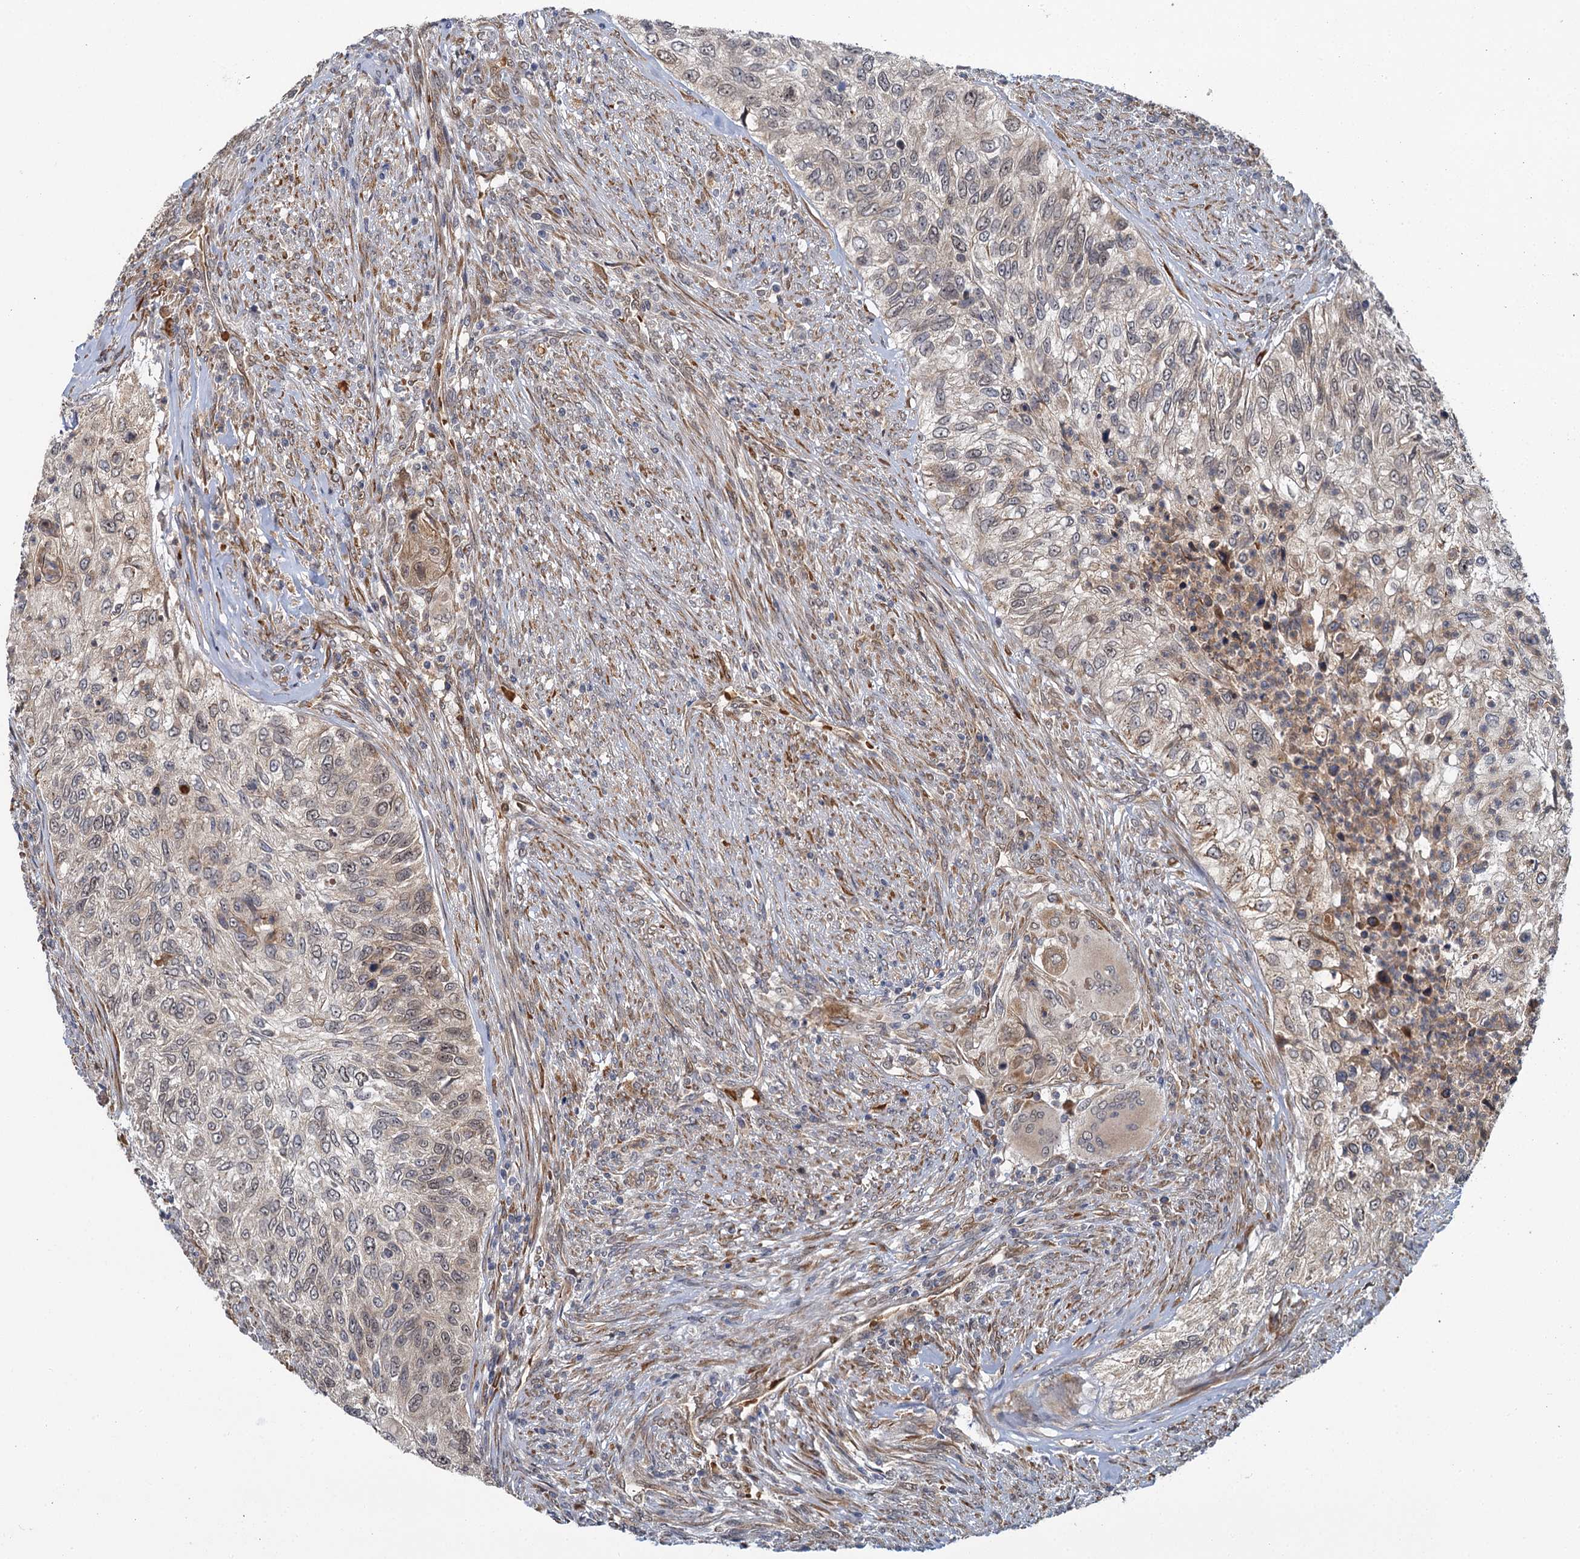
{"staining": {"intensity": "weak", "quantity": "<25%", "location": "cytoplasmic/membranous"}, "tissue": "urothelial cancer", "cell_type": "Tumor cells", "image_type": "cancer", "snomed": [{"axis": "morphology", "description": "Urothelial carcinoma, High grade"}, {"axis": "topography", "description": "Urinary bladder"}], "caption": "The histopathology image reveals no staining of tumor cells in high-grade urothelial carcinoma.", "gene": "APBA2", "patient": {"sex": "female", "age": 60}}